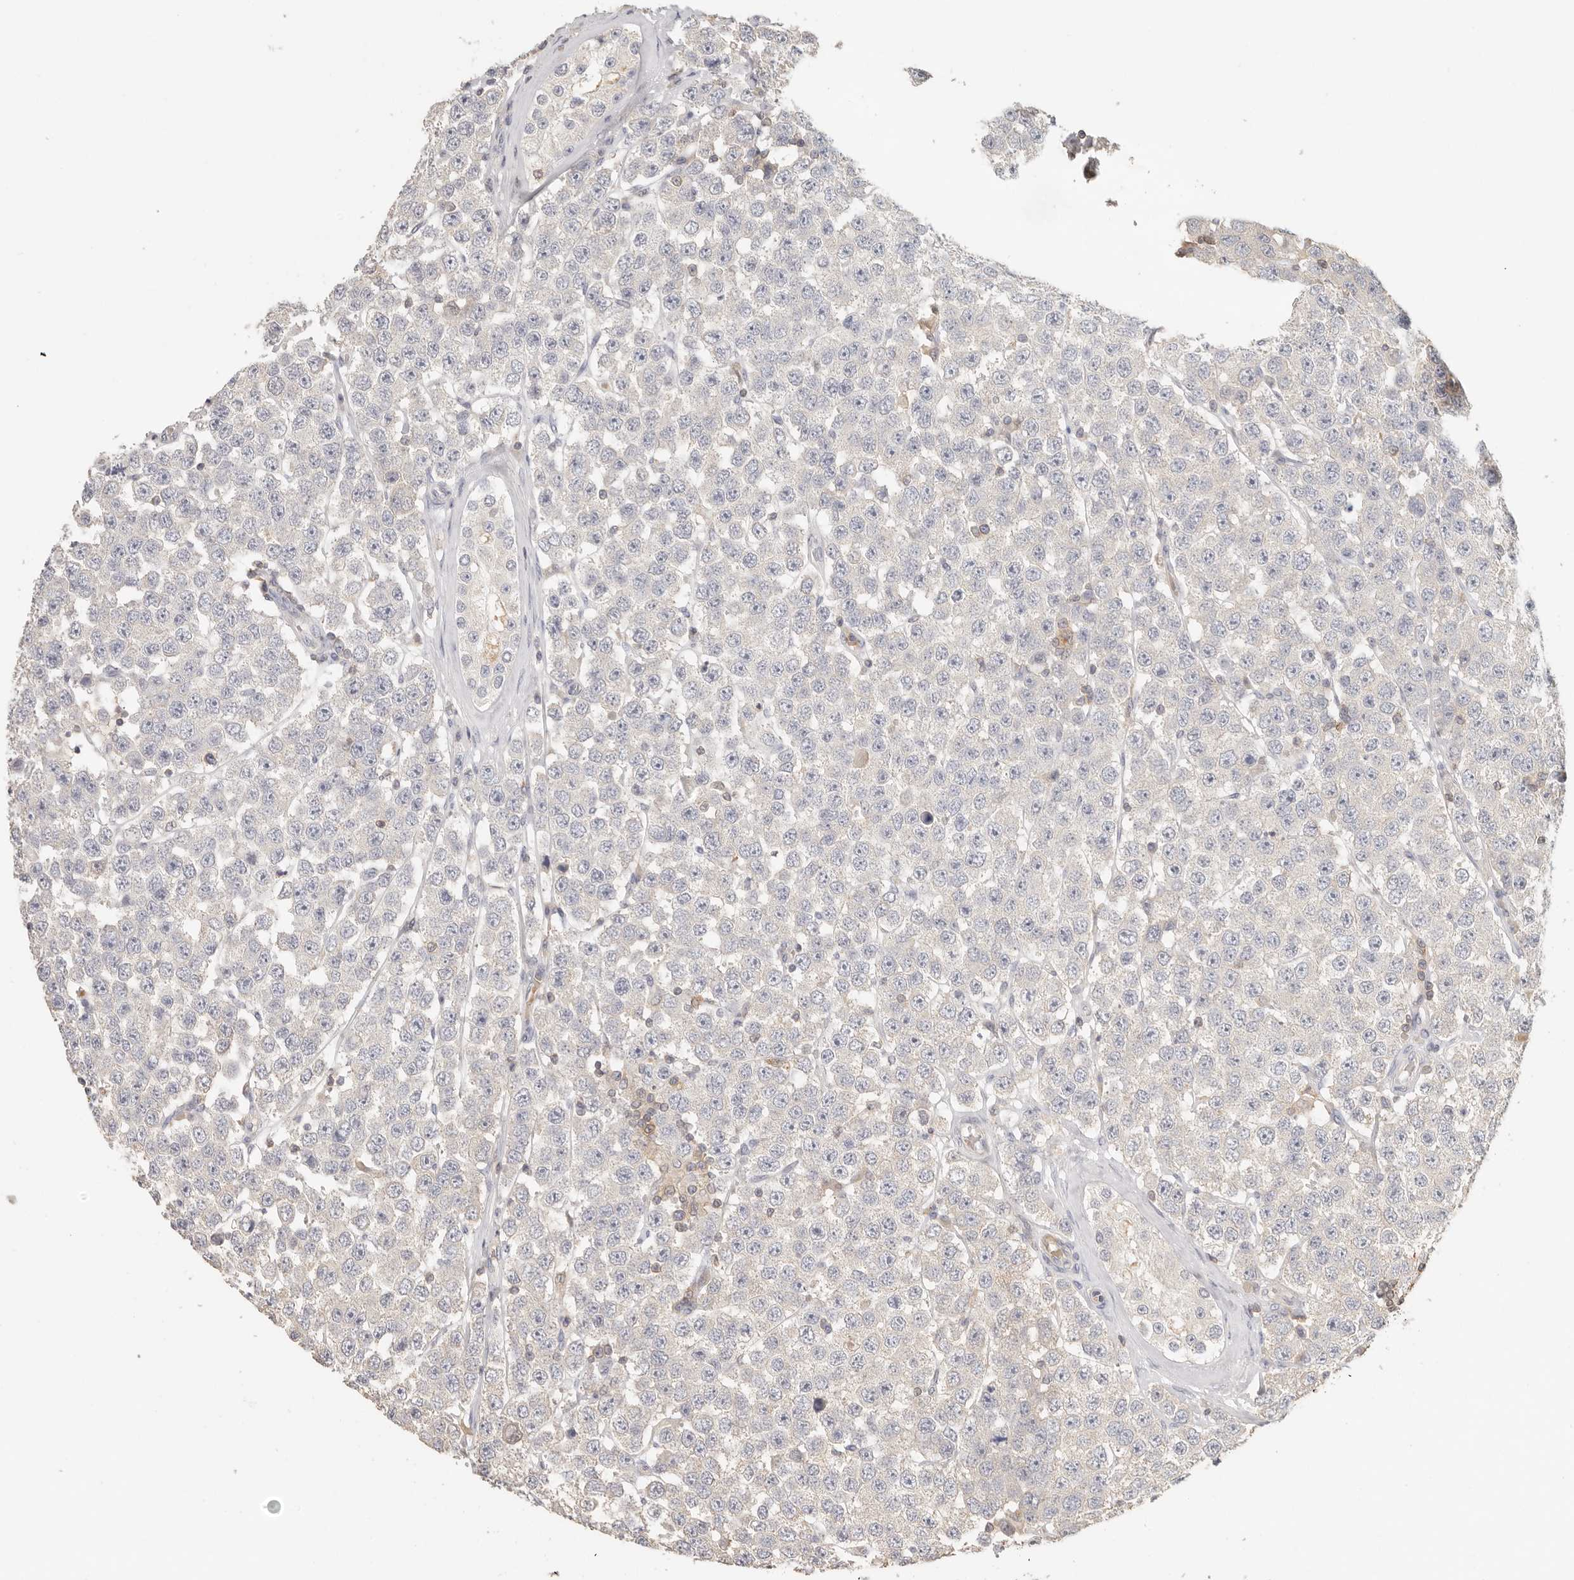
{"staining": {"intensity": "negative", "quantity": "none", "location": "none"}, "tissue": "testis cancer", "cell_type": "Tumor cells", "image_type": "cancer", "snomed": [{"axis": "morphology", "description": "Seminoma, NOS"}, {"axis": "topography", "description": "Testis"}], "caption": "The micrograph demonstrates no staining of tumor cells in seminoma (testis).", "gene": "CSK", "patient": {"sex": "male", "age": 28}}